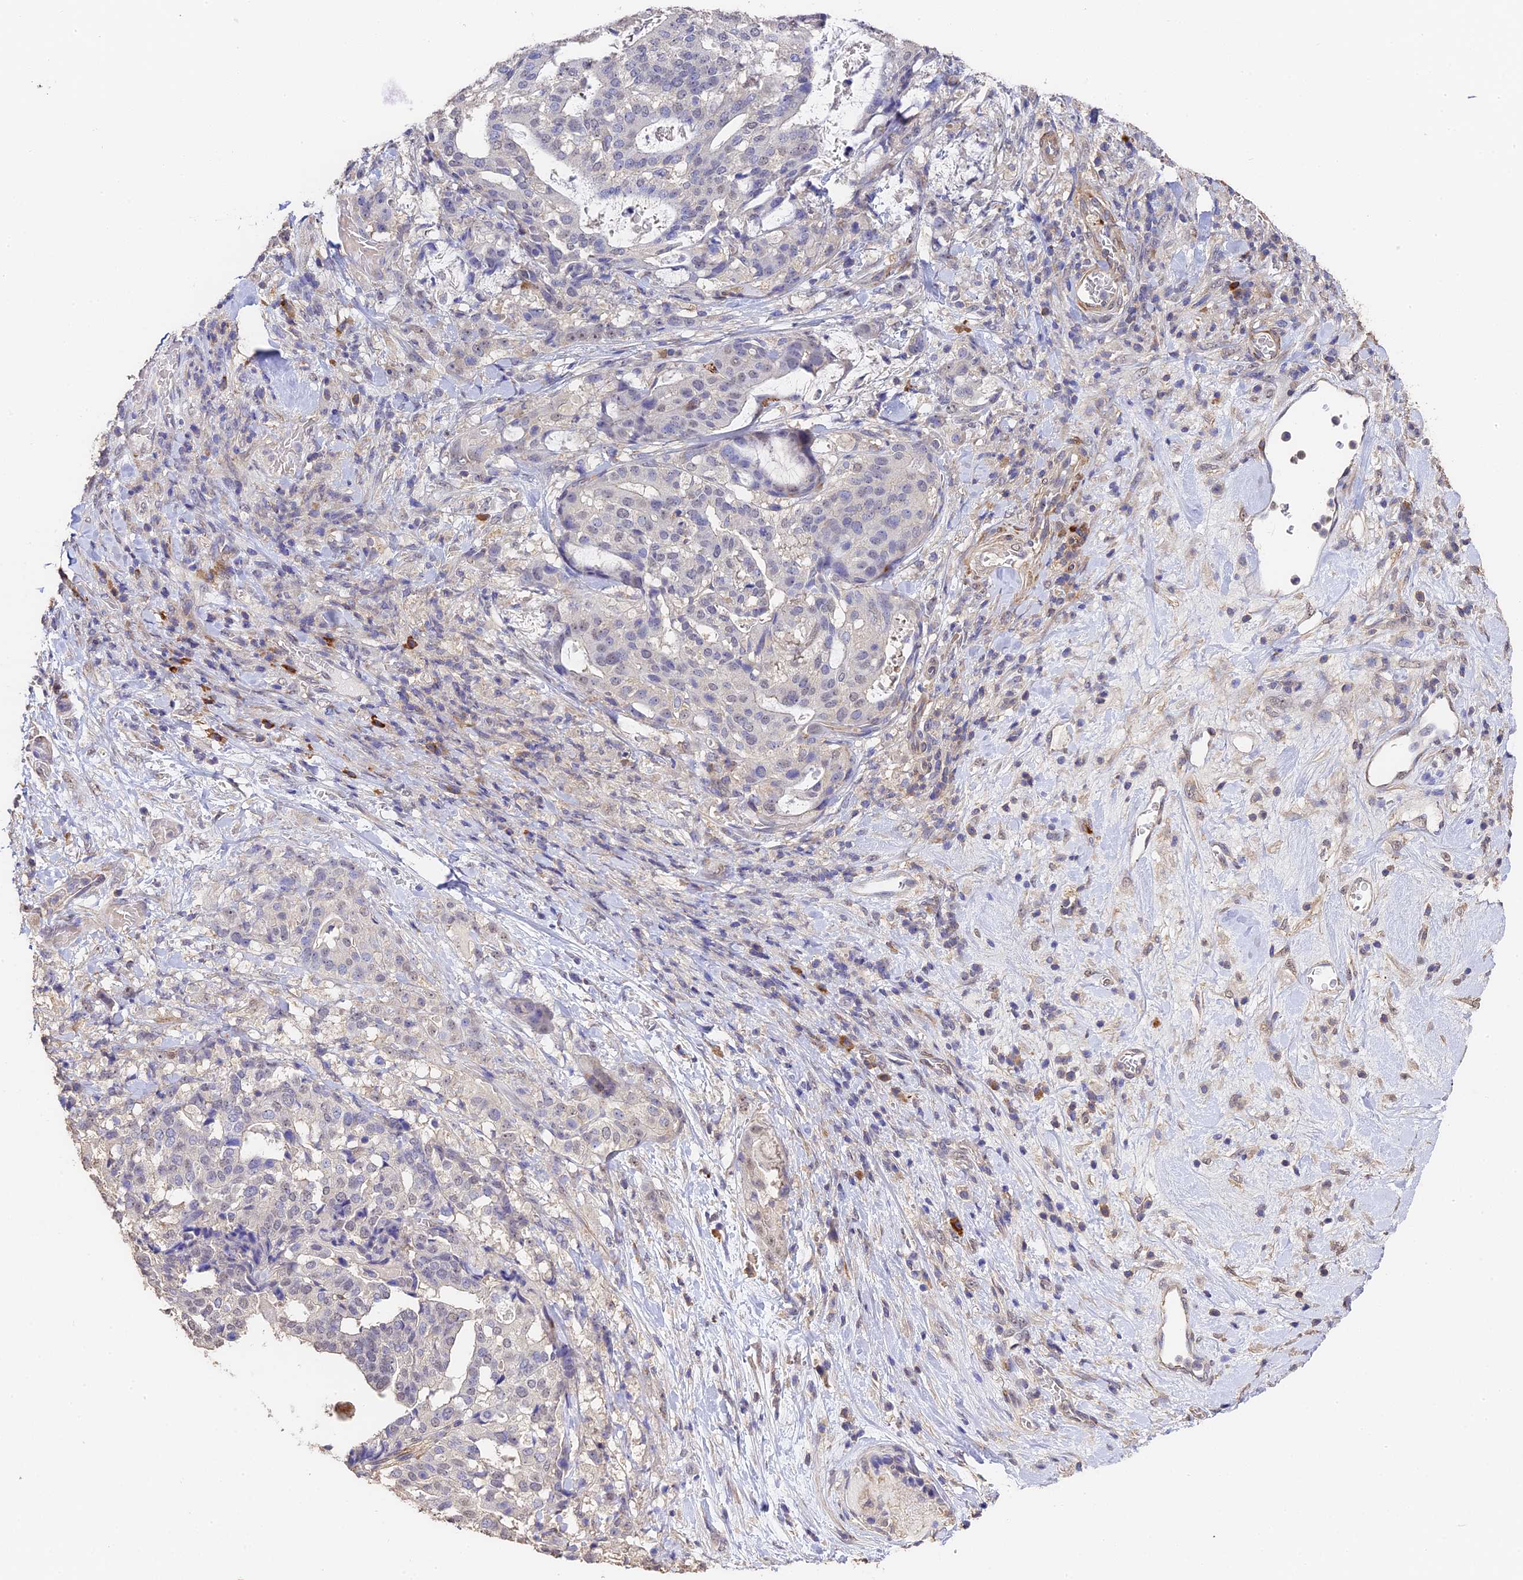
{"staining": {"intensity": "negative", "quantity": "none", "location": "none"}, "tissue": "stomach cancer", "cell_type": "Tumor cells", "image_type": "cancer", "snomed": [{"axis": "morphology", "description": "Adenocarcinoma, NOS"}, {"axis": "topography", "description": "Stomach"}], "caption": "Tumor cells show no significant protein expression in stomach cancer (adenocarcinoma). (Stains: DAB (3,3'-diaminobenzidine) immunohistochemistry with hematoxylin counter stain, Microscopy: brightfield microscopy at high magnification).", "gene": "SLC11A1", "patient": {"sex": "male", "age": 48}}